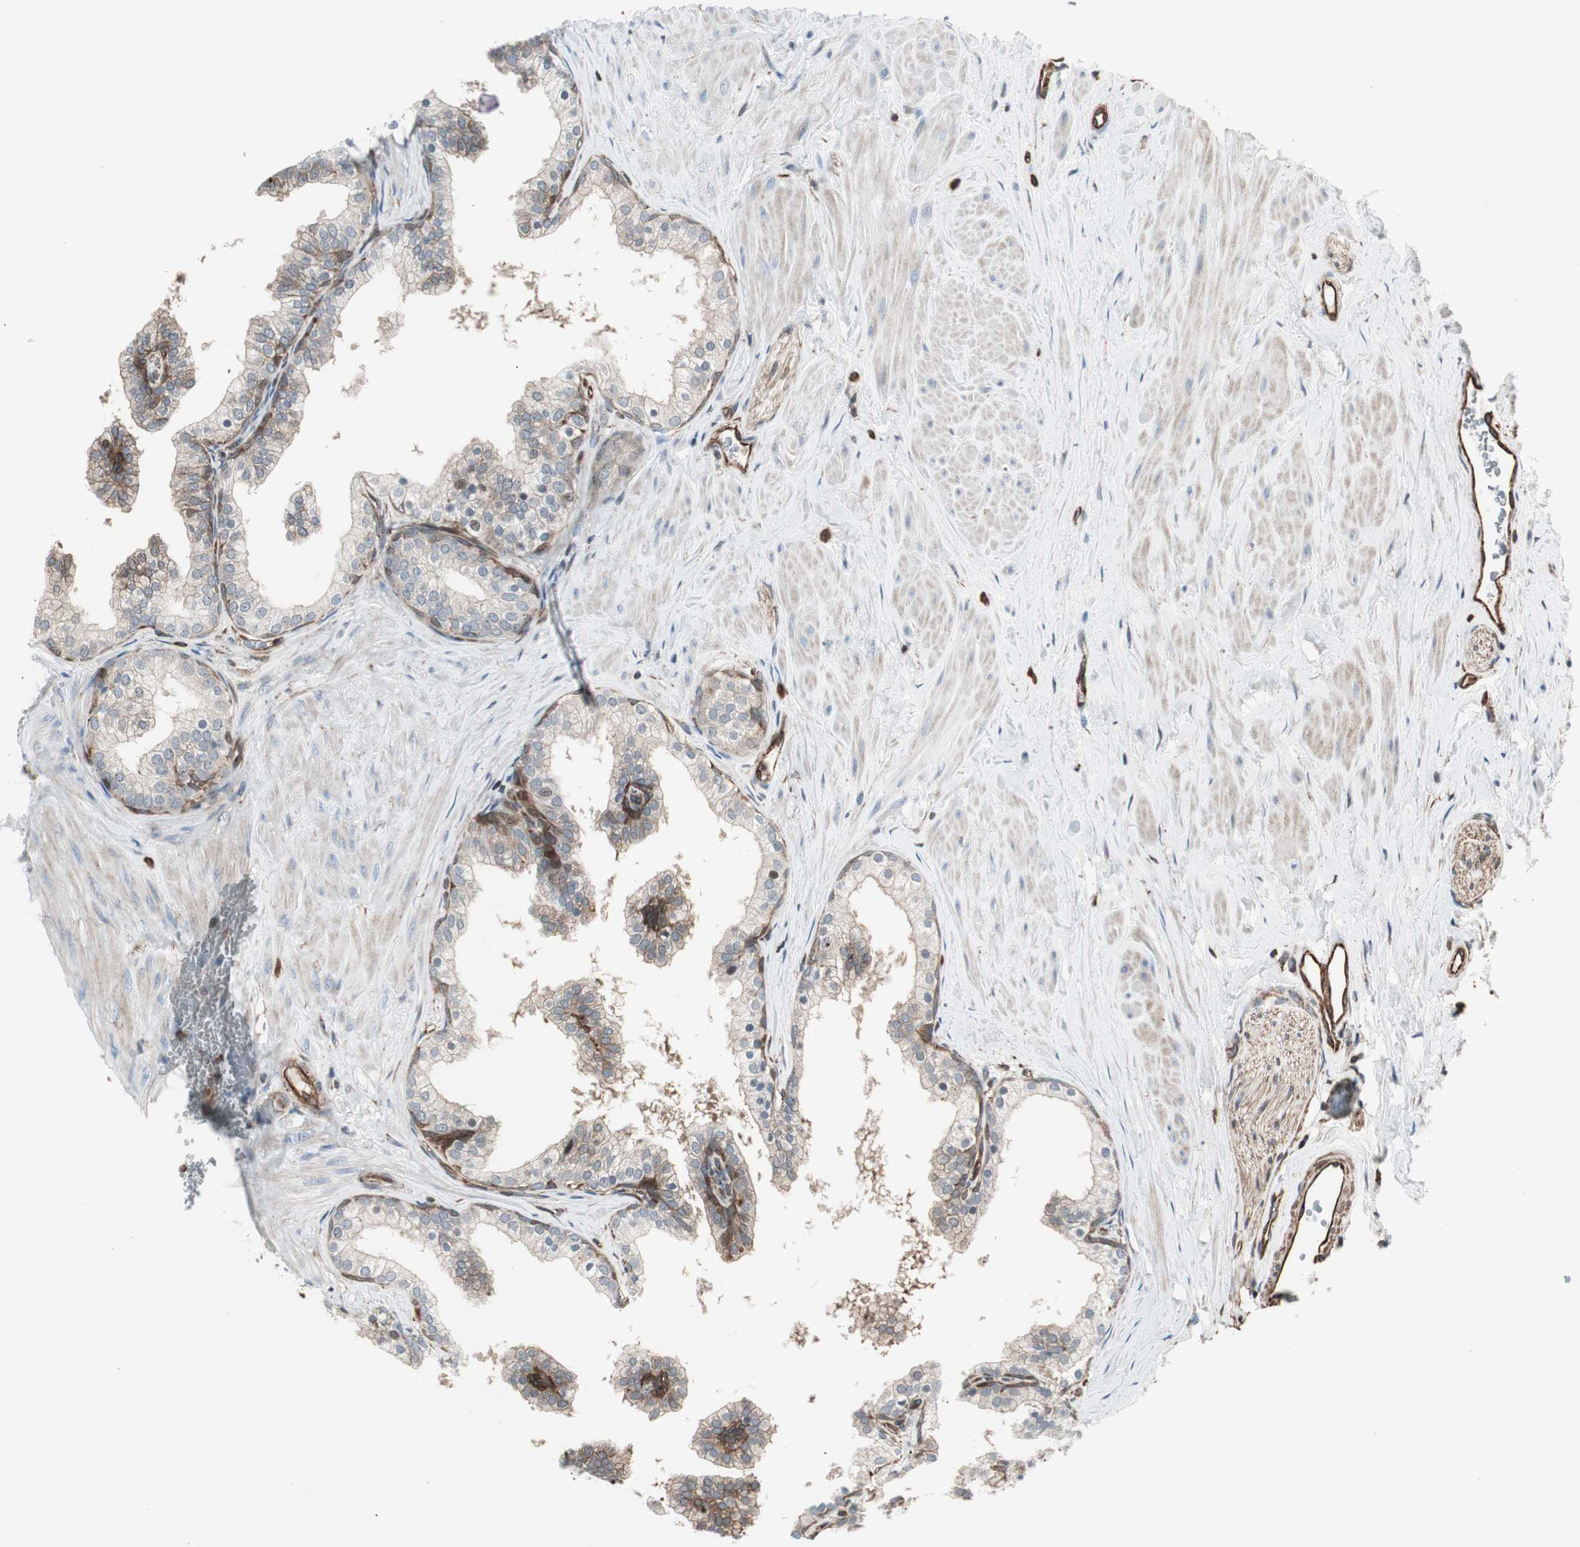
{"staining": {"intensity": "moderate", "quantity": "25%-75%", "location": "cytoplasmic/membranous"}, "tissue": "prostate", "cell_type": "Glandular cells", "image_type": "normal", "snomed": [{"axis": "morphology", "description": "Normal tissue, NOS"}, {"axis": "topography", "description": "Prostate"}], "caption": "A high-resolution histopathology image shows IHC staining of unremarkable prostate, which exhibits moderate cytoplasmic/membranous staining in about 25%-75% of glandular cells. (DAB = brown stain, brightfield microscopy at high magnification).", "gene": "MAD2L2", "patient": {"sex": "male", "age": 60}}